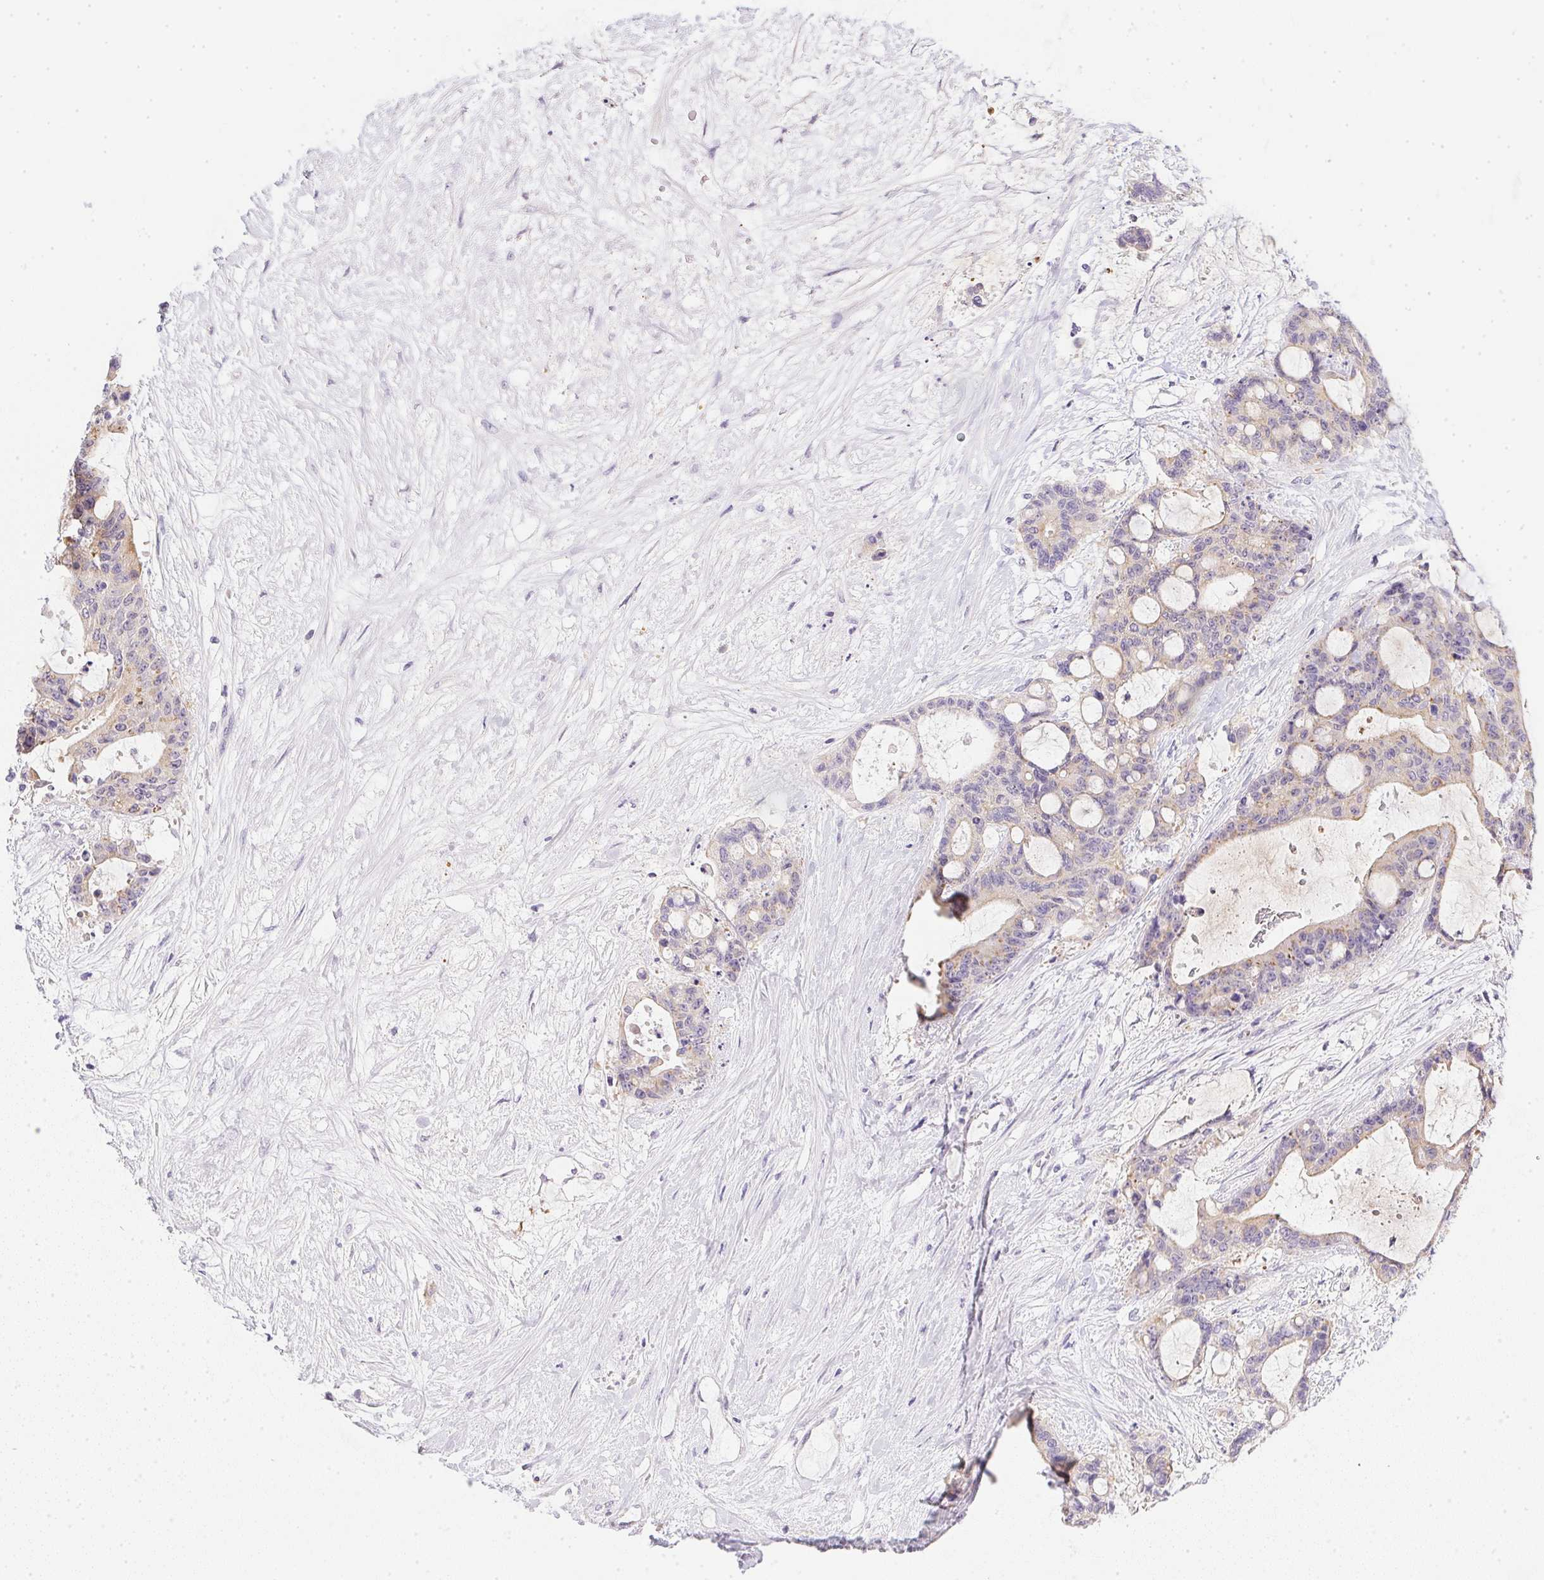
{"staining": {"intensity": "weak", "quantity": "<25%", "location": "cytoplasmic/membranous"}, "tissue": "liver cancer", "cell_type": "Tumor cells", "image_type": "cancer", "snomed": [{"axis": "morphology", "description": "Normal tissue, NOS"}, {"axis": "morphology", "description": "Cholangiocarcinoma"}, {"axis": "topography", "description": "Liver"}, {"axis": "topography", "description": "Peripheral nerve tissue"}], "caption": "This is a histopathology image of immunohistochemistry (IHC) staining of cholangiocarcinoma (liver), which shows no positivity in tumor cells.", "gene": "SLC17A7", "patient": {"sex": "female", "age": 73}}